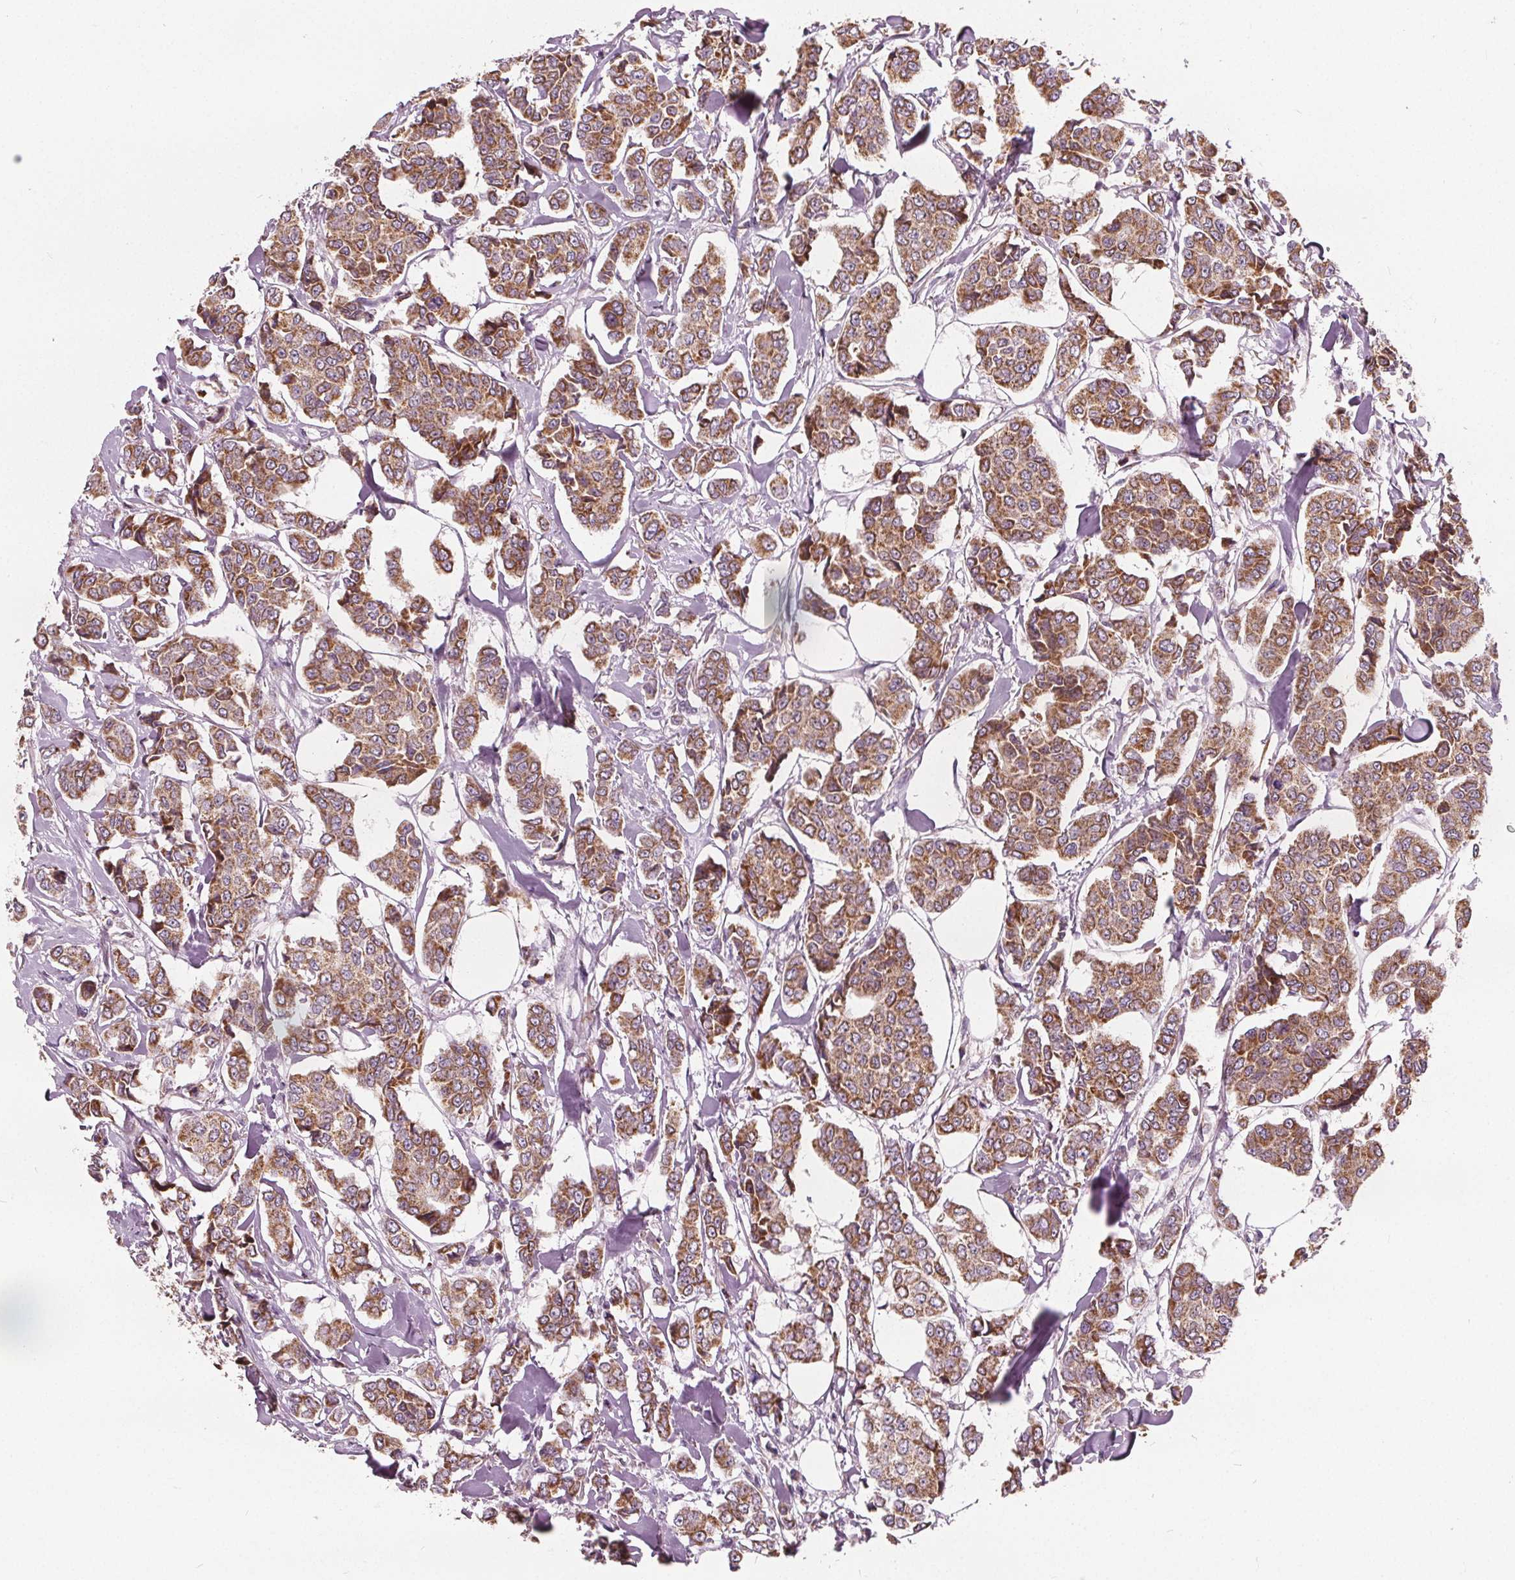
{"staining": {"intensity": "moderate", "quantity": ">75%", "location": "cytoplasmic/membranous"}, "tissue": "breast cancer", "cell_type": "Tumor cells", "image_type": "cancer", "snomed": [{"axis": "morphology", "description": "Duct carcinoma"}, {"axis": "topography", "description": "Breast"}], "caption": "A brown stain highlights moderate cytoplasmic/membranous staining of a protein in breast intraductal carcinoma tumor cells.", "gene": "ECI2", "patient": {"sex": "female", "age": 94}}